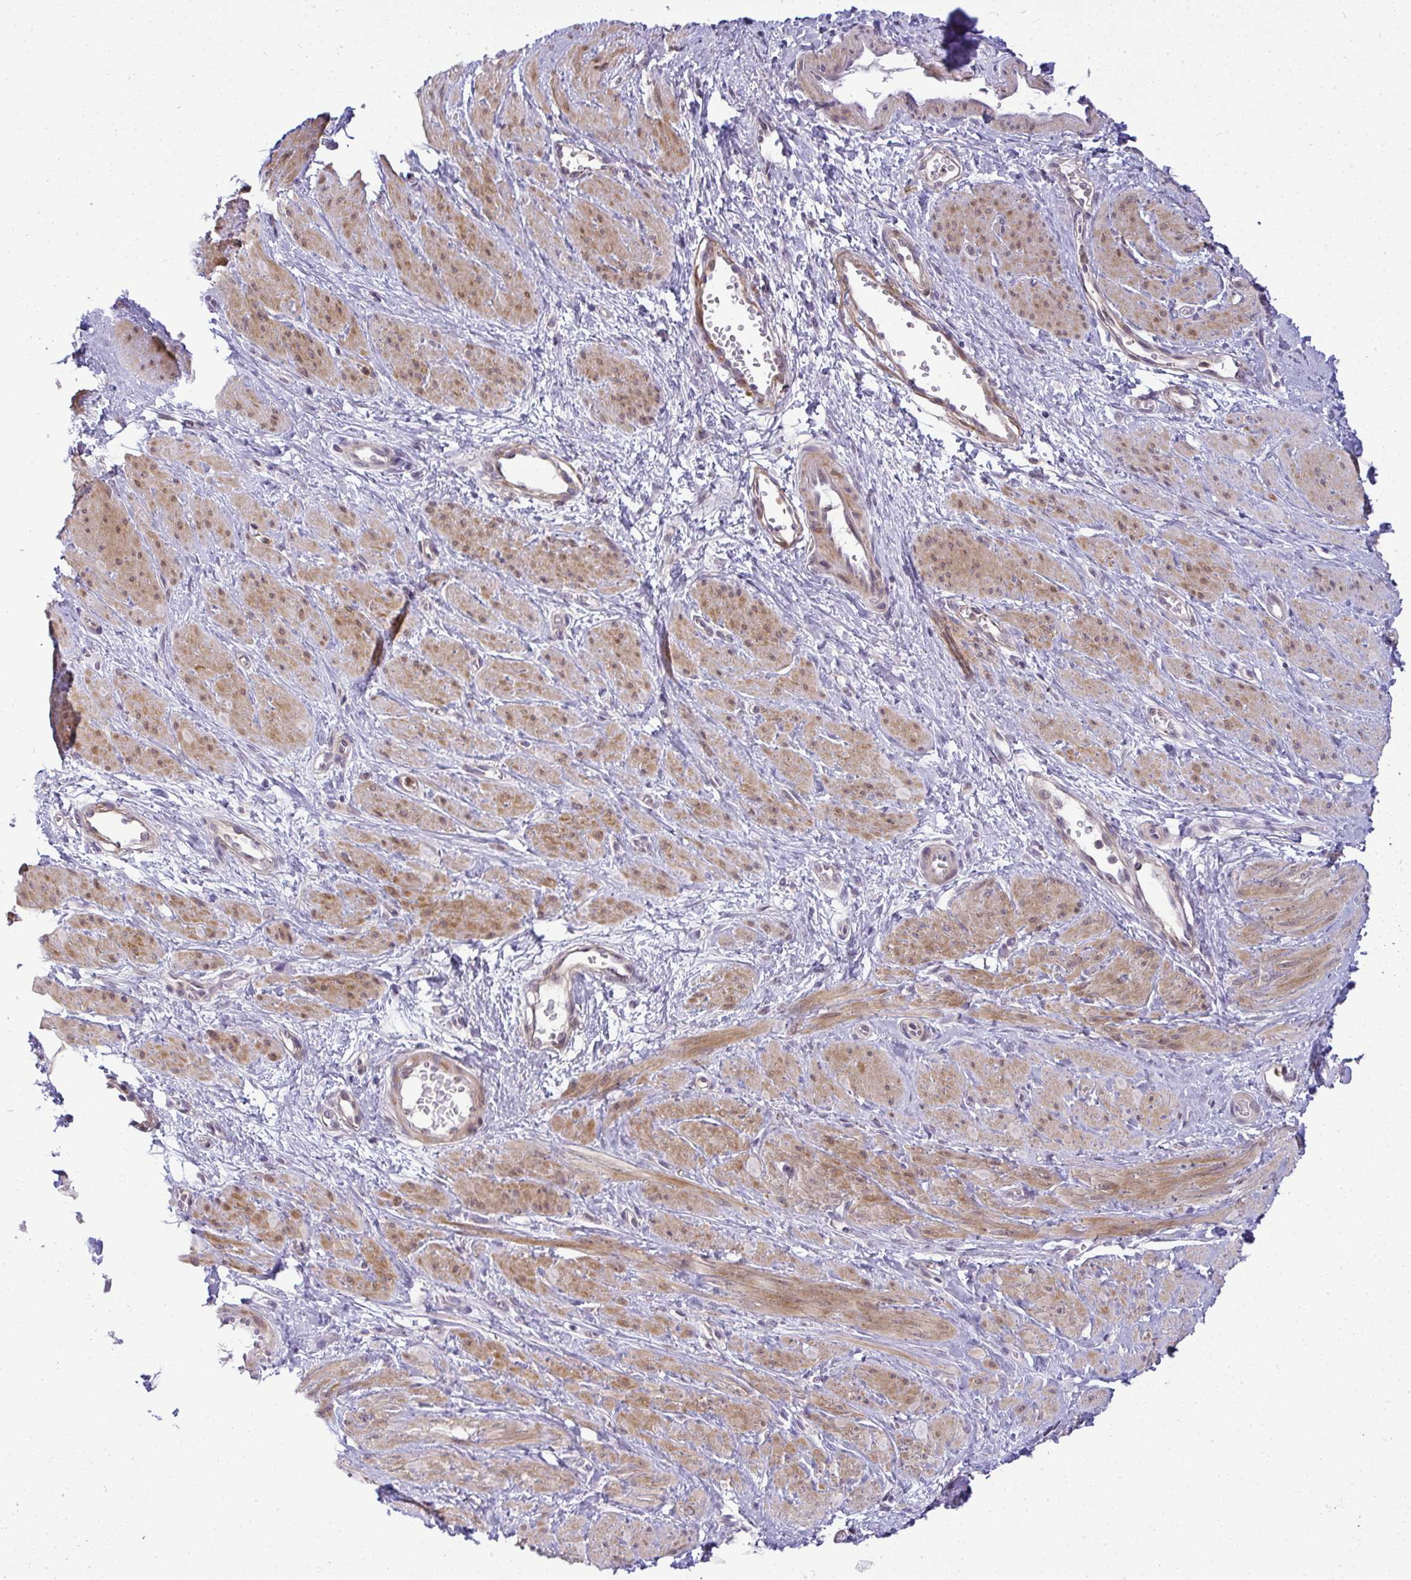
{"staining": {"intensity": "moderate", "quantity": "25%-75%", "location": "cytoplasmic/membranous,nuclear"}, "tissue": "smooth muscle", "cell_type": "Smooth muscle cells", "image_type": "normal", "snomed": [{"axis": "morphology", "description": "Normal tissue, NOS"}, {"axis": "topography", "description": "Smooth muscle"}, {"axis": "topography", "description": "Uterus"}], "caption": "IHC (DAB) staining of normal human smooth muscle exhibits moderate cytoplasmic/membranous,nuclear protein expression in about 25%-75% of smooth muscle cells.", "gene": "DZIP1", "patient": {"sex": "female", "age": 39}}